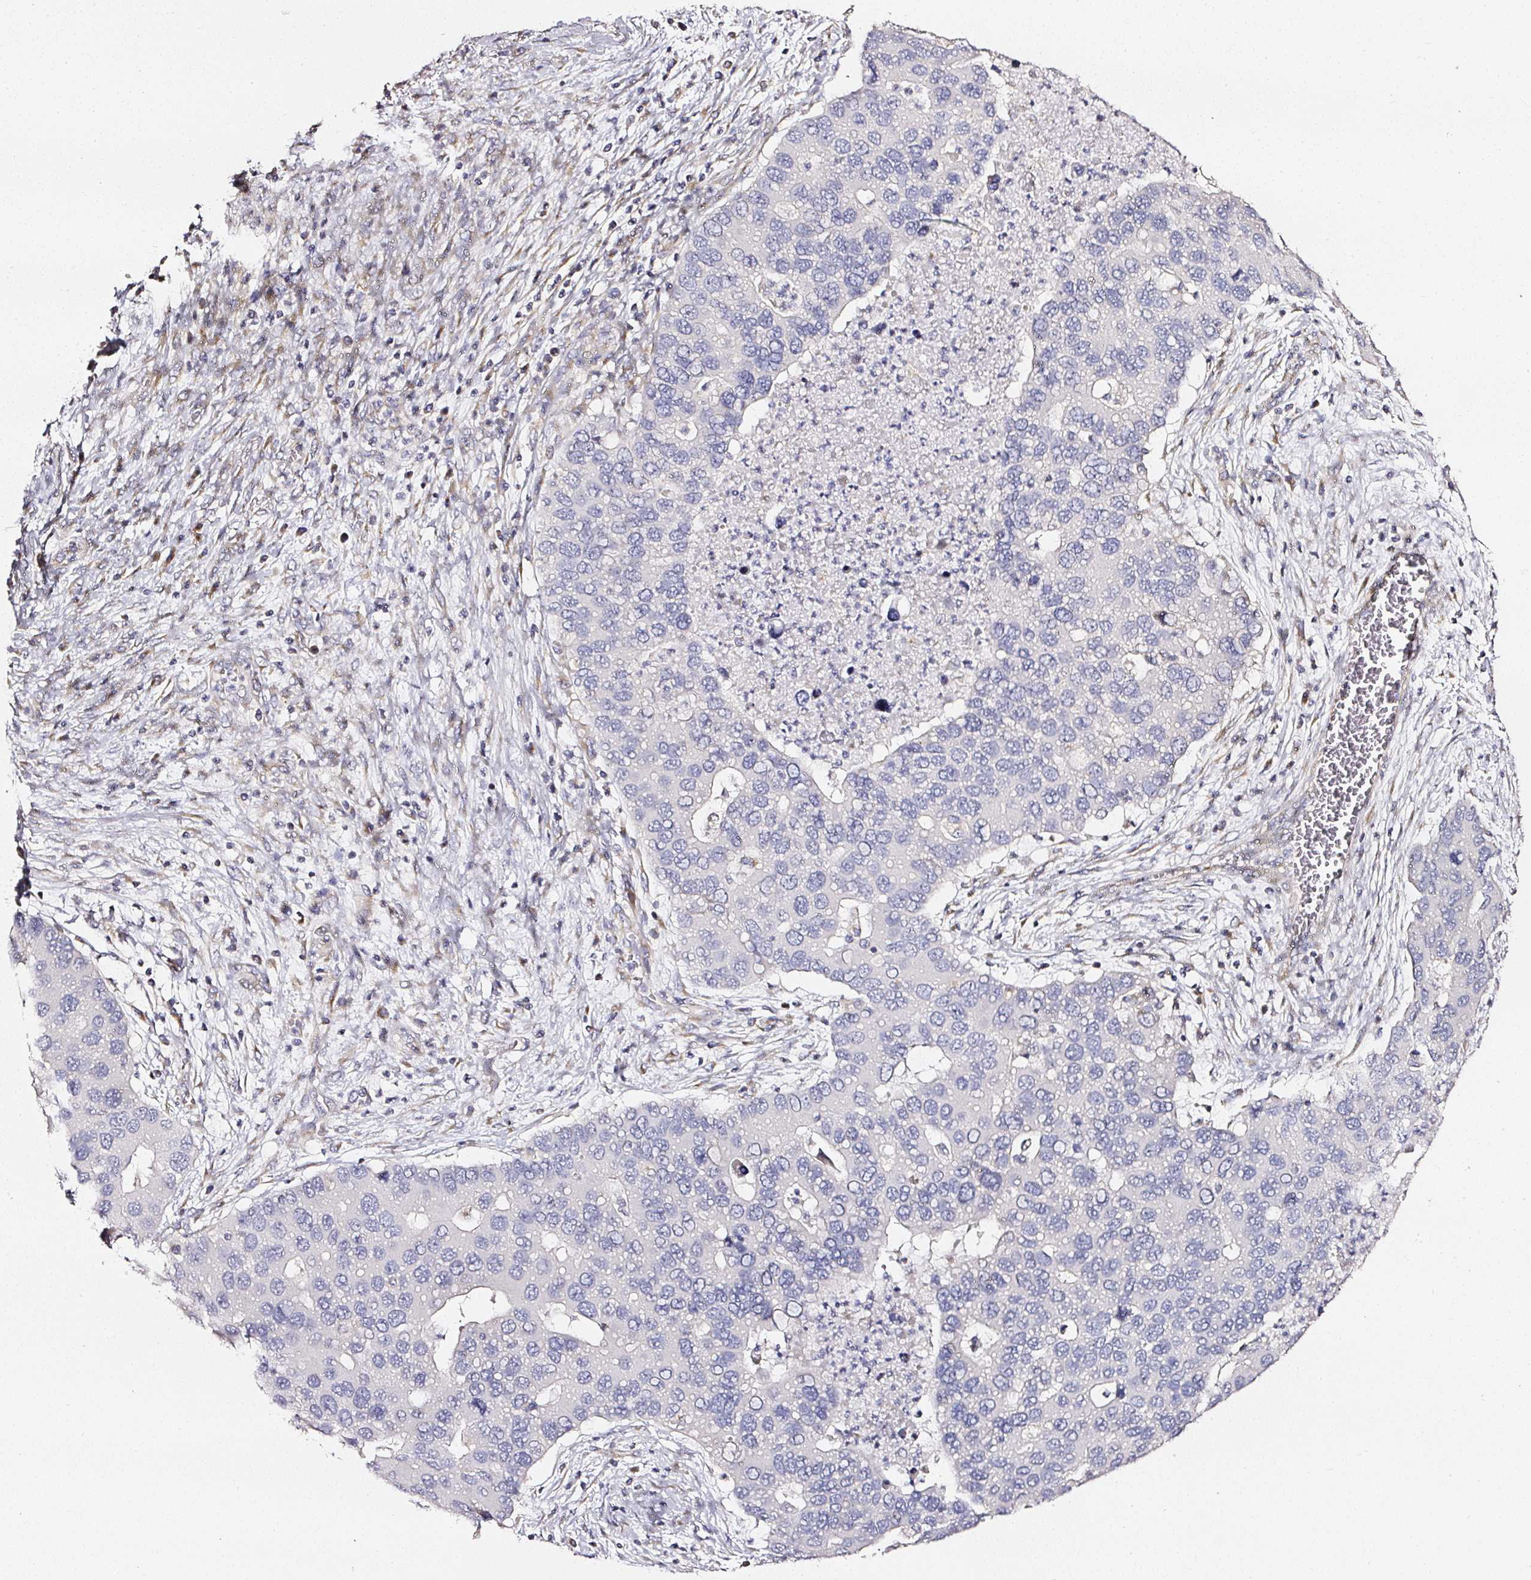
{"staining": {"intensity": "negative", "quantity": "none", "location": "none"}, "tissue": "lung cancer", "cell_type": "Tumor cells", "image_type": "cancer", "snomed": [{"axis": "morphology", "description": "Aneuploidy"}, {"axis": "morphology", "description": "Adenocarcinoma, NOS"}, {"axis": "topography", "description": "Lymph node"}, {"axis": "topography", "description": "Lung"}], "caption": "The histopathology image shows no staining of tumor cells in adenocarcinoma (lung).", "gene": "NTRK1", "patient": {"sex": "female", "age": 74}}